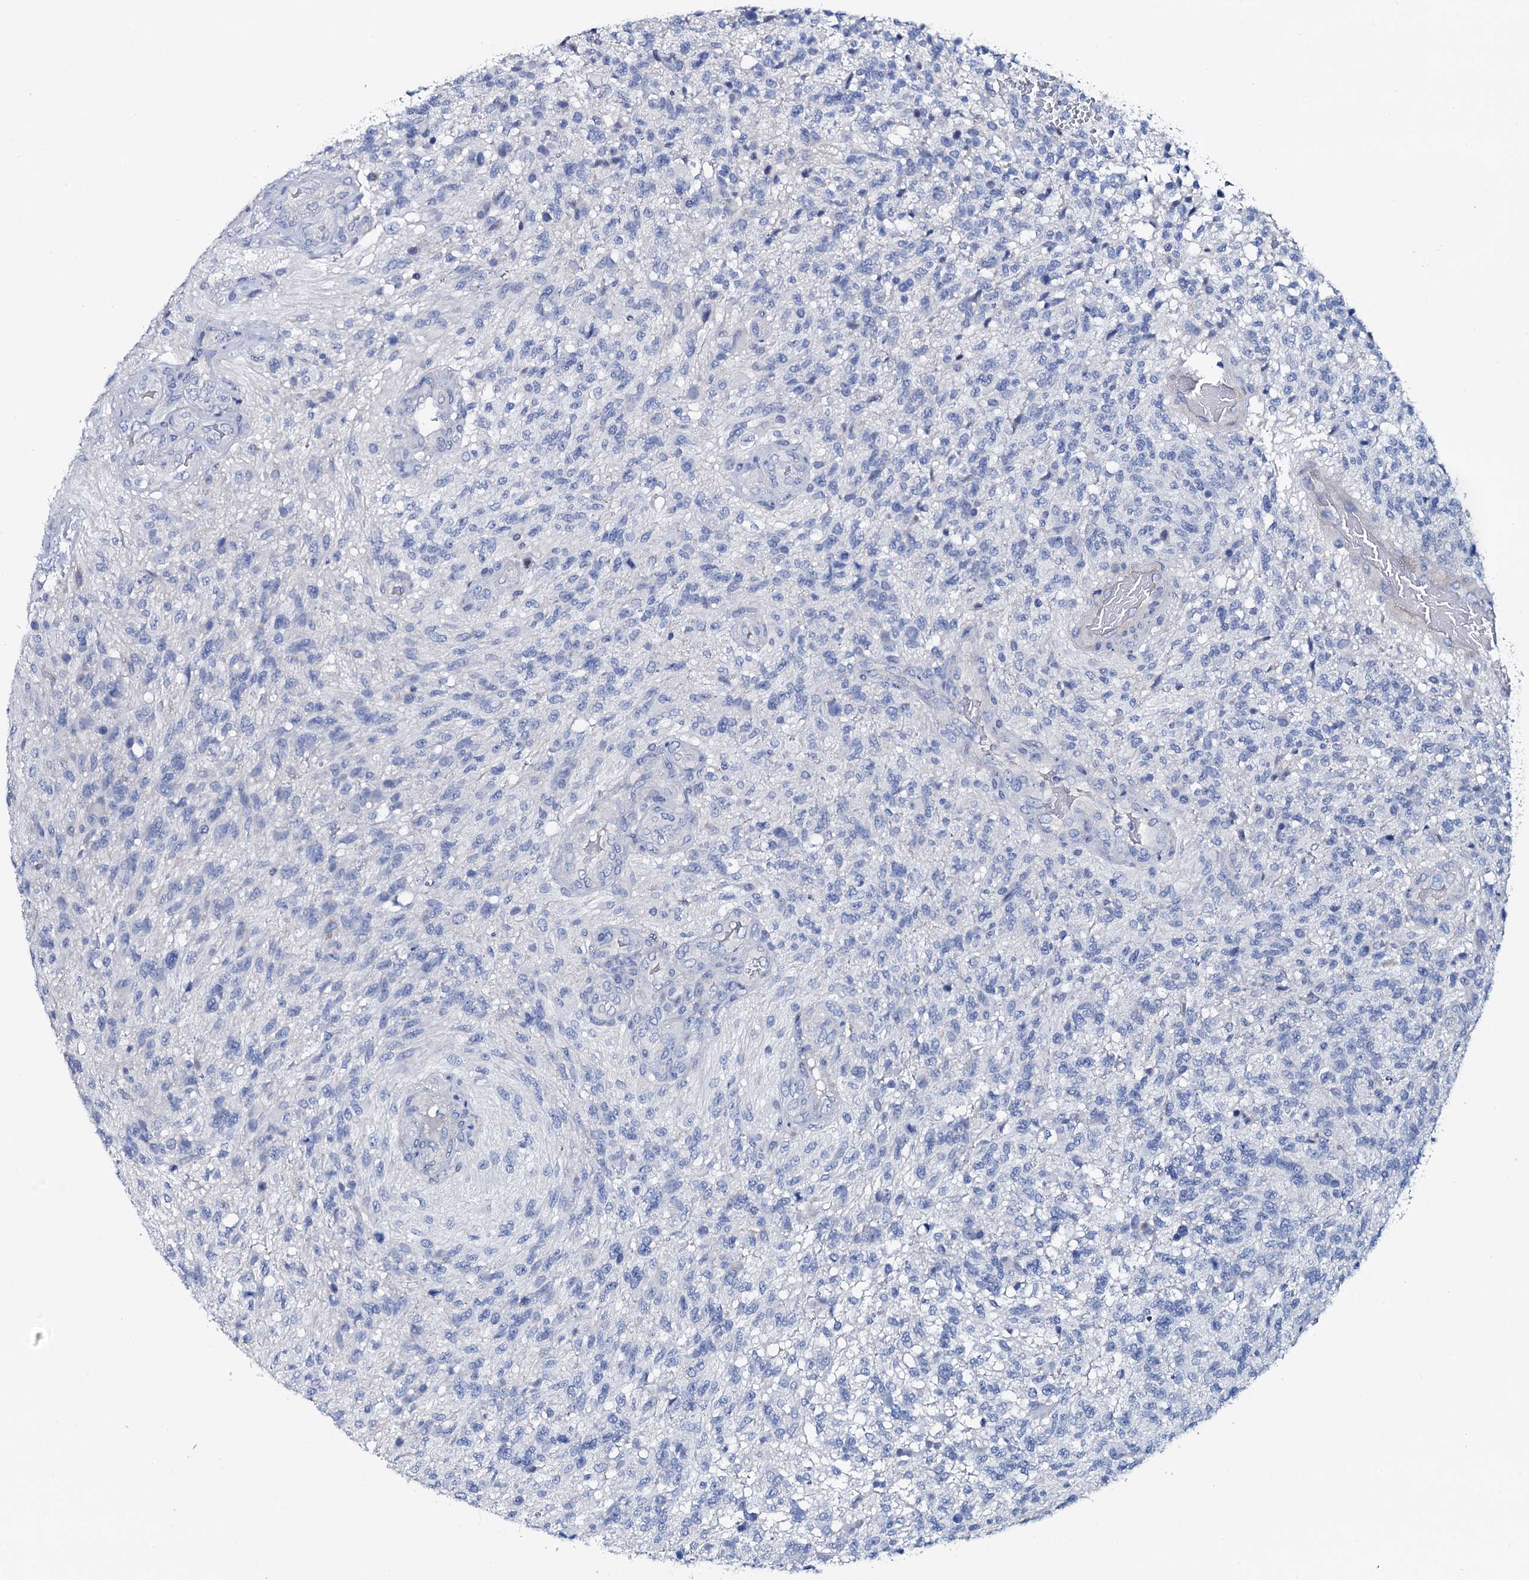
{"staining": {"intensity": "negative", "quantity": "none", "location": "none"}, "tissue": "glioma", "cell_type": "Tumor cells", "image_type": "cancer", "snomed": [{"axis": "morphology", "description": "Glioma, malignant, High grade"}, {"axis": "topography", "description": "Brain"}], "caption": "A histopathology image of human malignant glioma (high-grade) is negative for staining in tumor cells. (DAB immunohistochemistry (IHC) visualized using brightfield microscopy, high magnification).", "gene": "GYS2", "patient": {"sex": "male", "age": 56}}